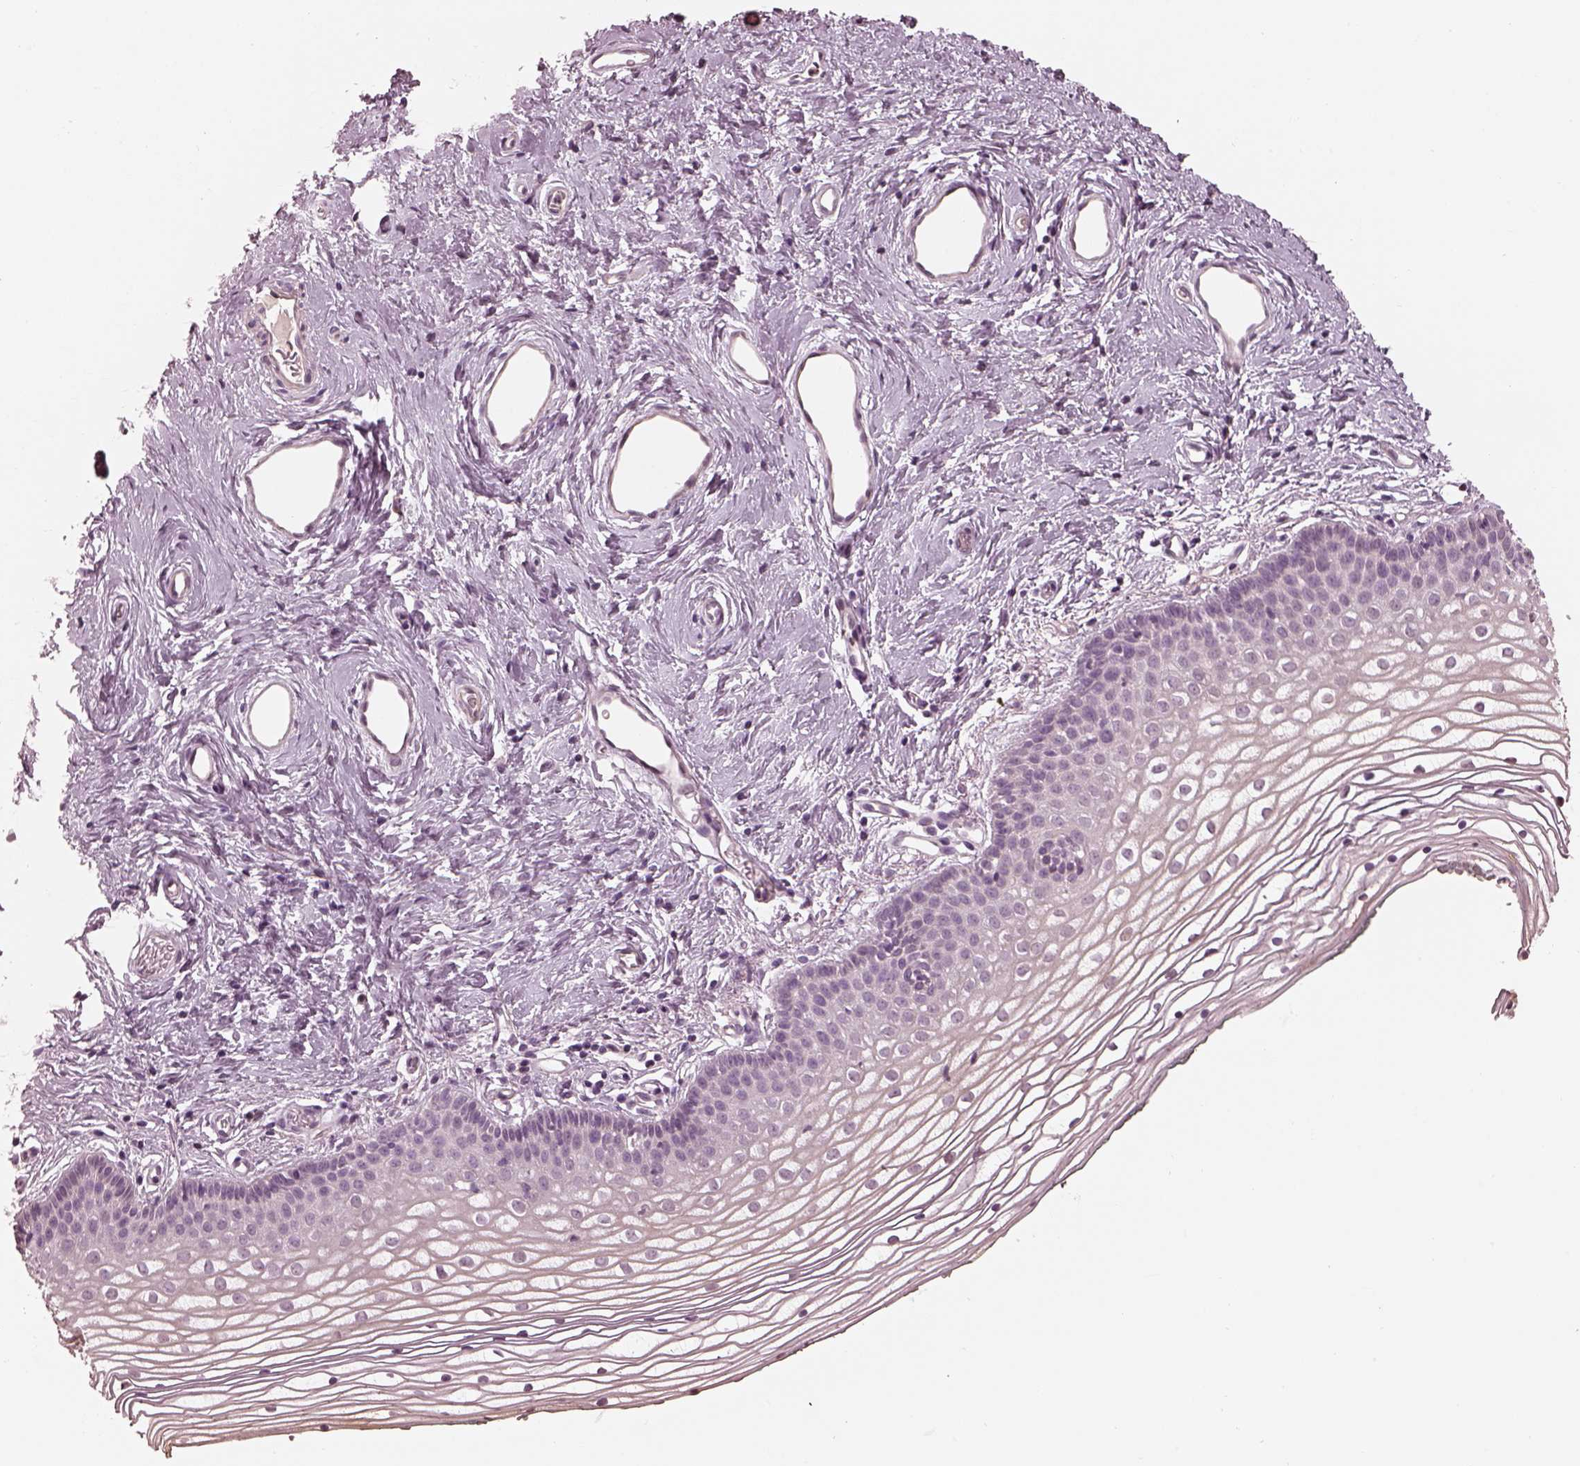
{"staining": {"intensity": "negative", "quantity": "none", "location": "none"}, "tissue": "vagina", "cell_type": "Squamous epithelial cells", "image_type": "normal", "snomed": [{"axis": "morphology", "description": "Normal tissue, NOS"}, {"axis": "topography", "description": "Vagina"}], "caption": "Image shows no significant protein expression in squamous epithelial cells of normal vagina. (Immunohistochemistry (ihc), brightfield microscopy, high magnification).", "gene": "OPTC", "patient": {"sex": "female", "age": 36}}